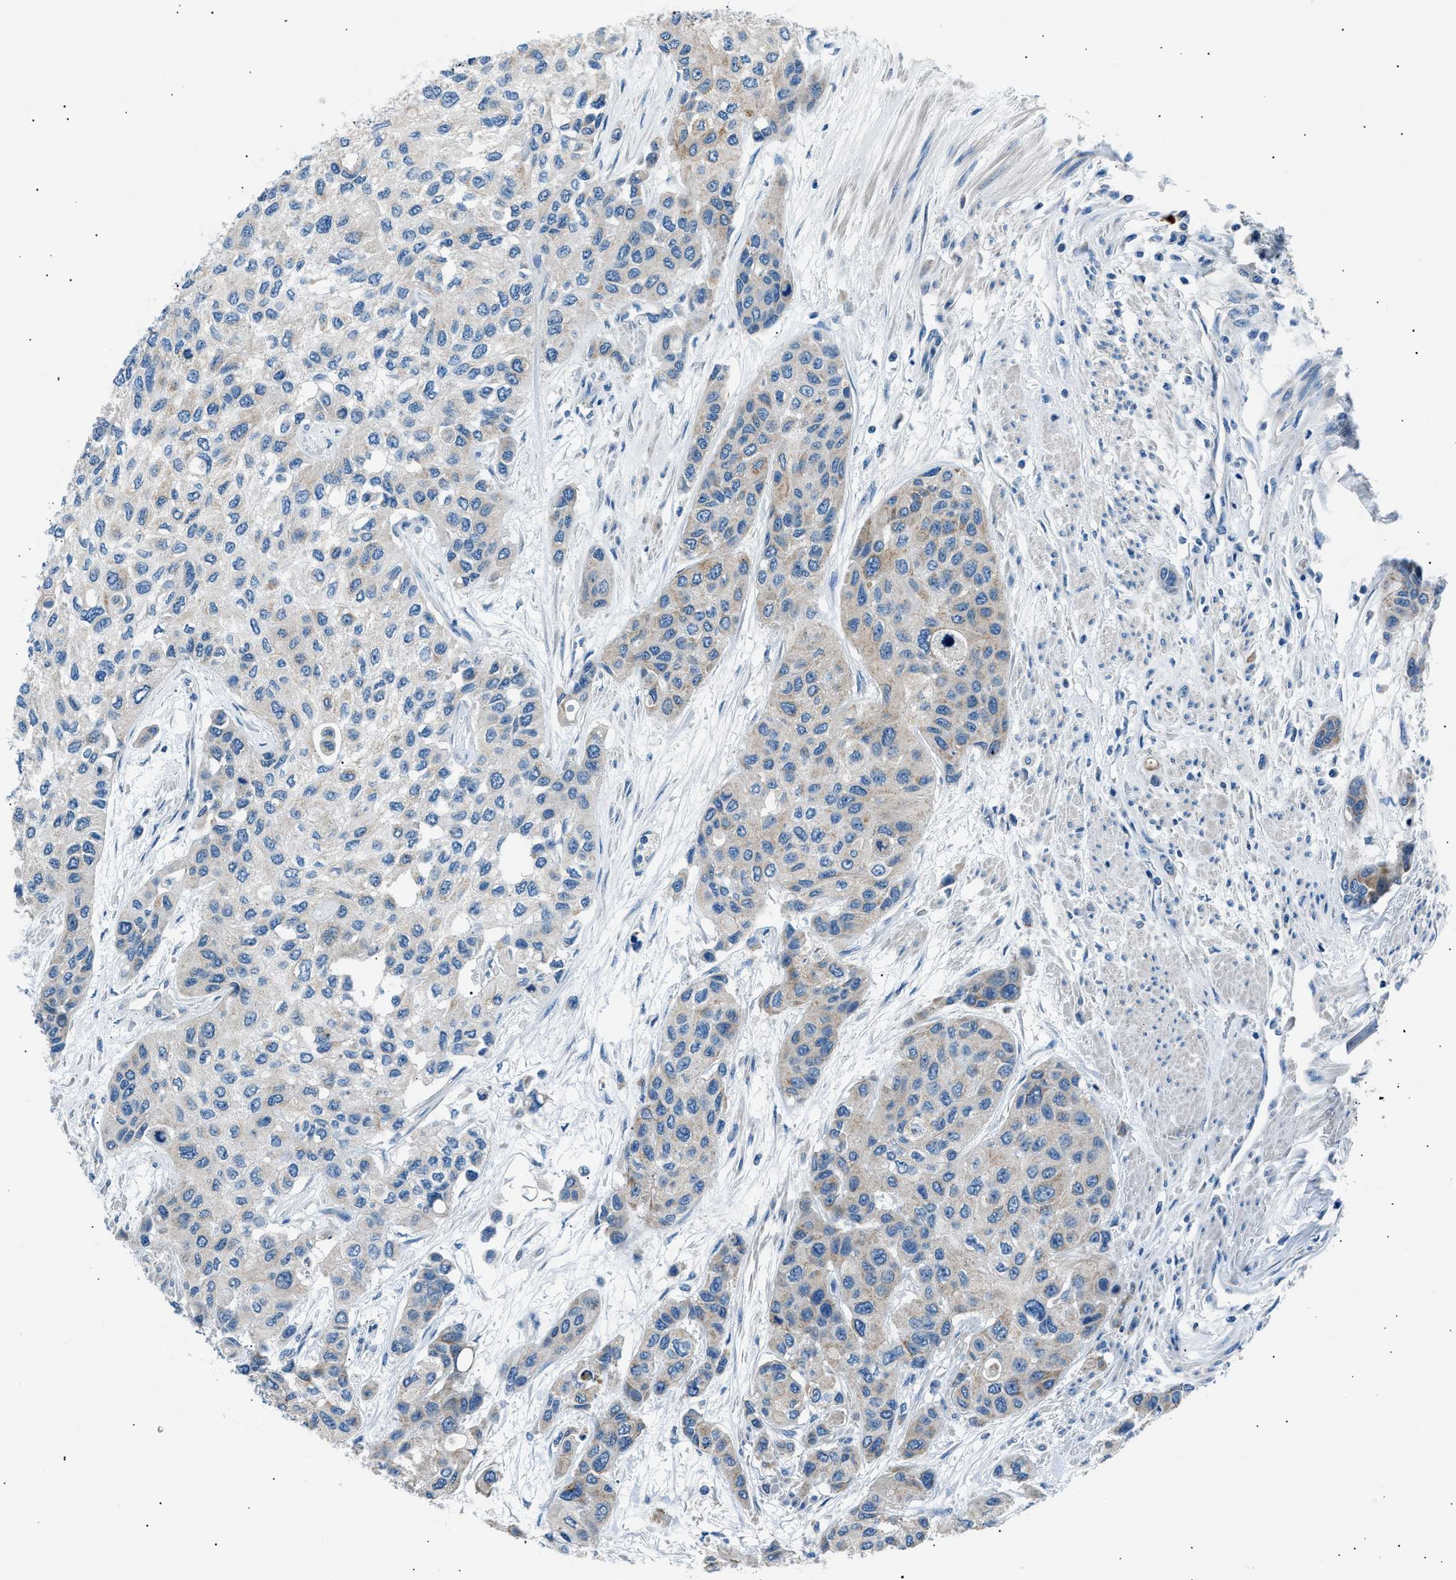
{"staining": {"intensity": "weak", "quantity": "<25%", "location": "cytoplasmic/membranous"}, "tissue": "urothelial cancer", "cell_type": "Tumor cells", "image_type": "cancer", "snomed": [{"axis": "morphology", "description": "Urothelial carcinoma, High grade"}, {"axis": "topography", "description": "Urinary bladder"}], "caption": "Tumor cells show no significant protein expression in urothelial carcinoma (high-grade).", "gene": "LRRC37B", "patient": {"sex": "female", "age": 56}}